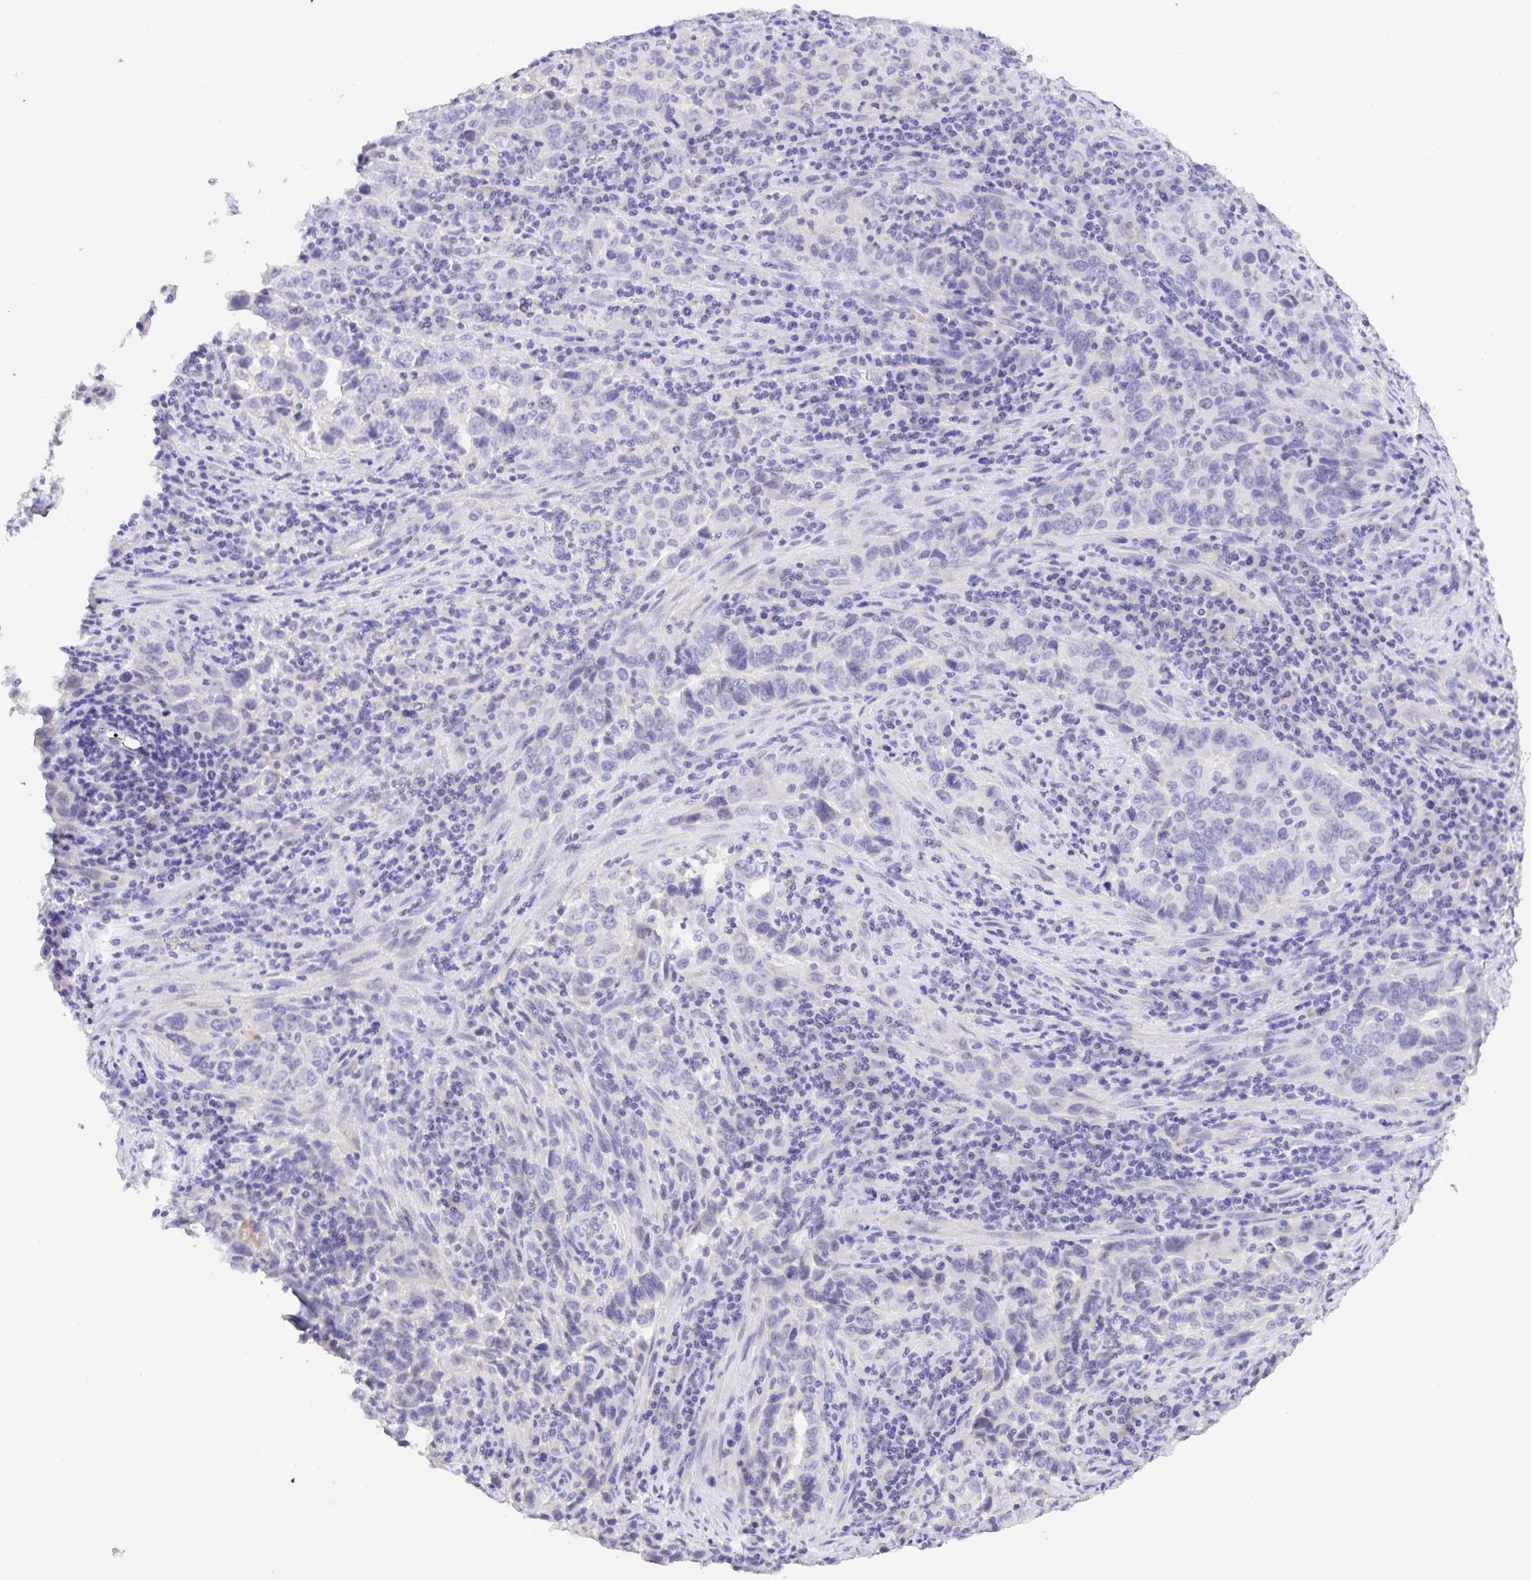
{"staining": {"intensity": "negative", "quantity": "none", "location": "none"}, "tissue": "lung cancer", "cell_type": "Tumor cells", "image_type": "cancer", "snomed": [{"axis": "morphology", "description": "Adenocarcinoma, NOS"}, {"axis": "topography", "description": "Lung"}], "caption": "This is an immunohistochemistry photomicrograph of human lung cancer (adenocarcinoma). There is no staining in tumor cells.", "gene": "CDO1", "patient": {"sex": "male", "age": 67}}